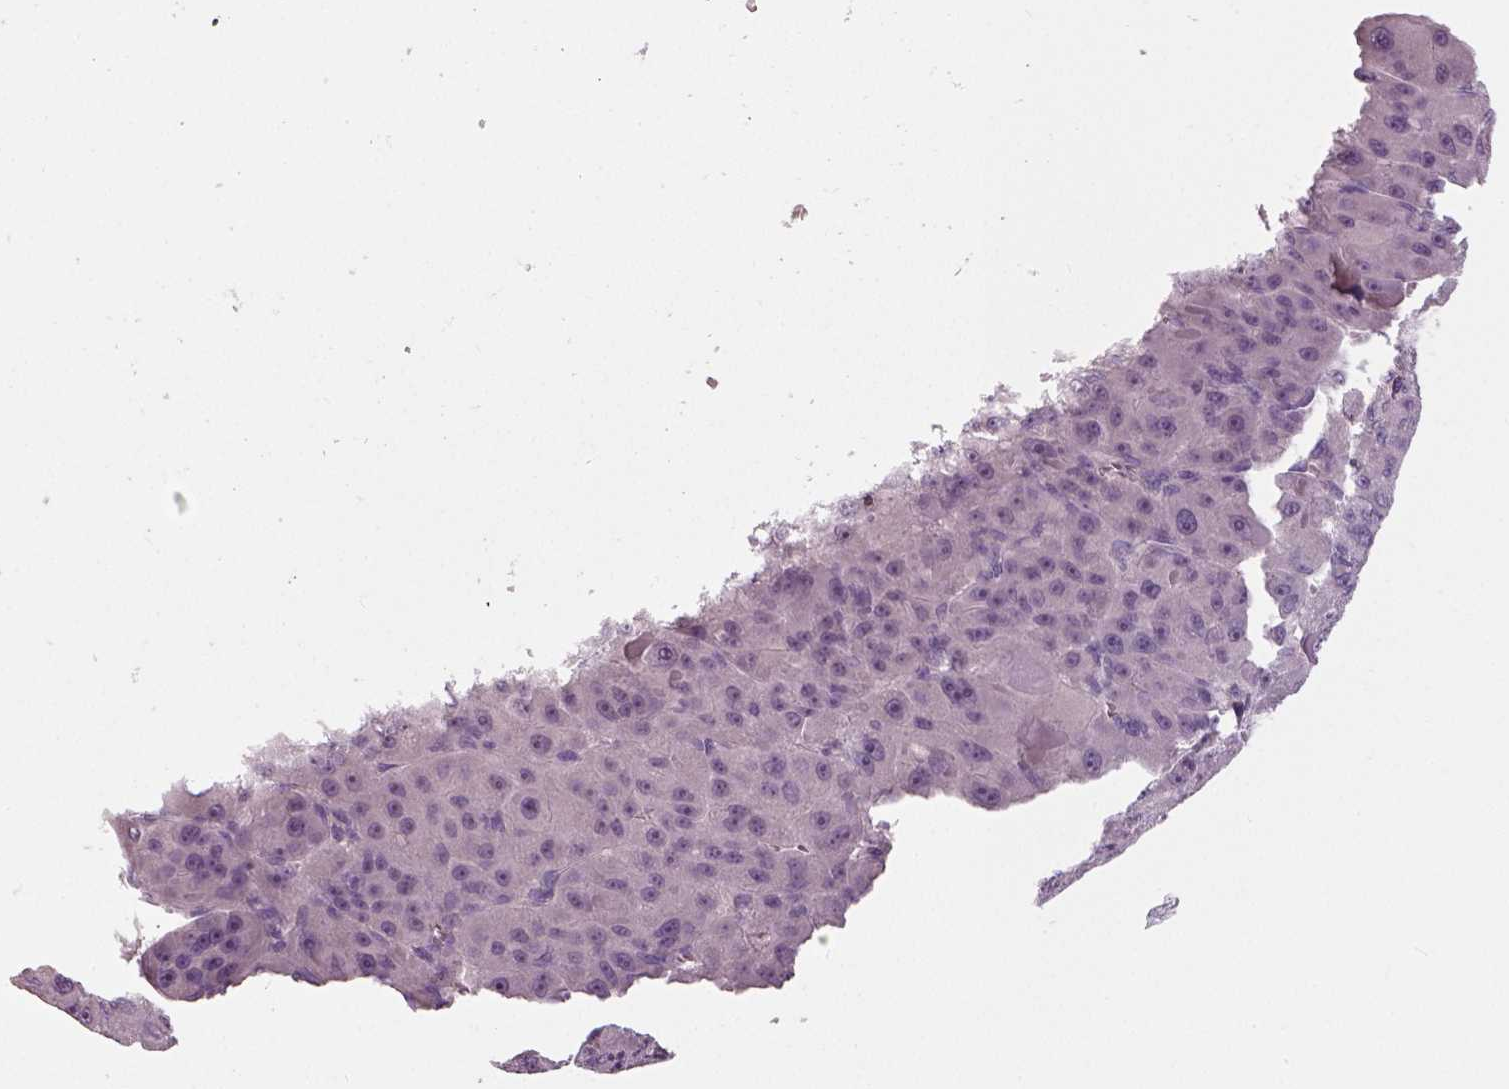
{"staining": {"intensity": "negative", "quantity": "none", "location": "none"}, "tissue": "liver cancer", "cell_type": "Tumor cells", "image_type": "cancer", "snomed": [{"axis": "morphology", "description": "Carcinoma, Hepatocellular, NOS"}, {"axis": "topography", "description": "Liver"}], "caption": "Liver cancer (hepatocellular carcinoma) was stained to show a protein in brown. There is no significant positivity in tumor cells.", "gene": "NECAB1", "patient": {"sex": "male", "age": 76}}